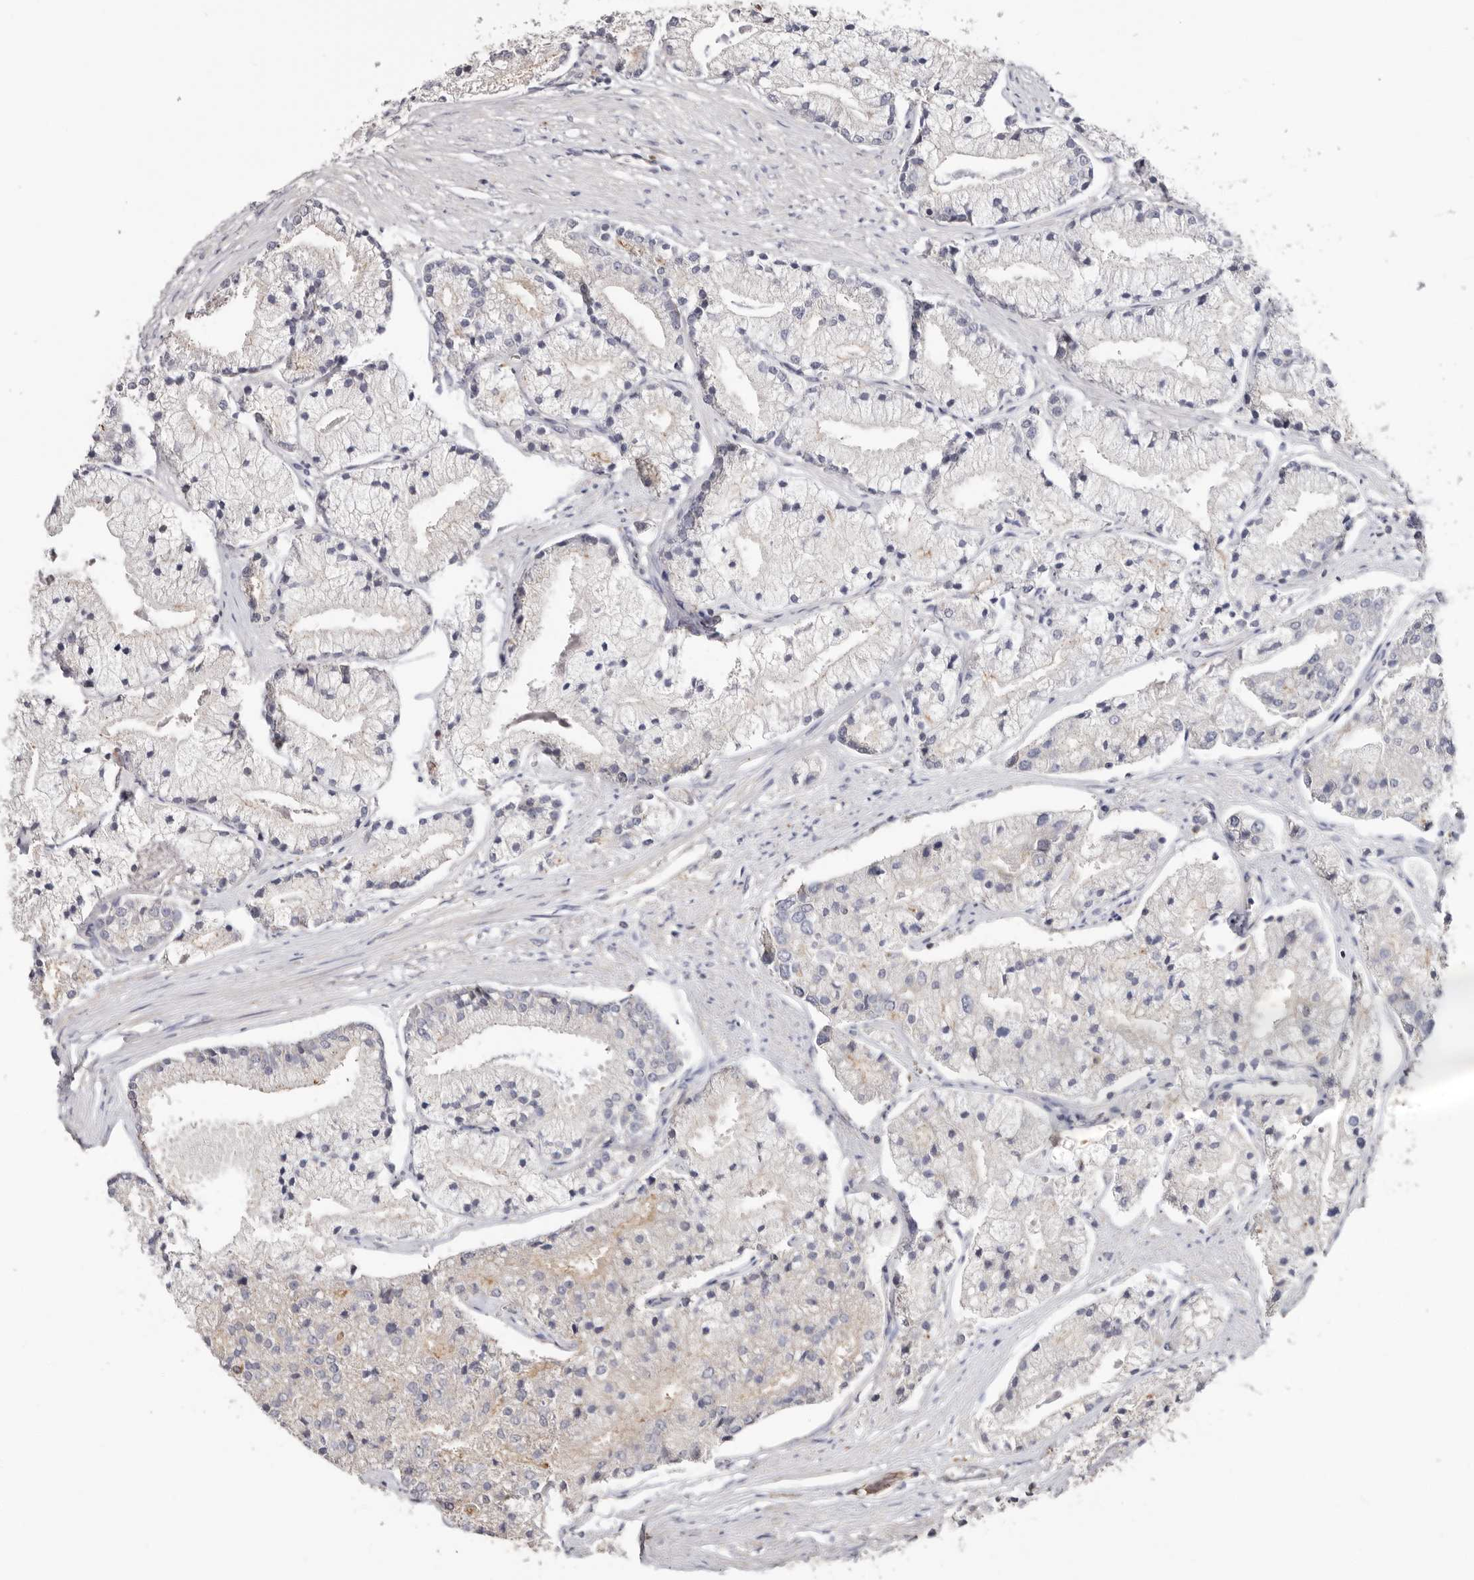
{"staining": {"intensity": "negative", "quantity": "none", "location": "none"}, "tissue": "prostate cancer", "cell_type": "Tumor cells", "image_type": "cancer", "snomed": [{"axis": "morphology", "description": "Adenocarcinoma, High grade"}, {"axis": "topography", "description": "Prostate"}], "caption": "Histopathology image shows no significant protein expression in tumor cells of prostate high-grade adenocarcinoma.", "gene": "TMUB1", "patient": {"sex": "male", "age": 50}}